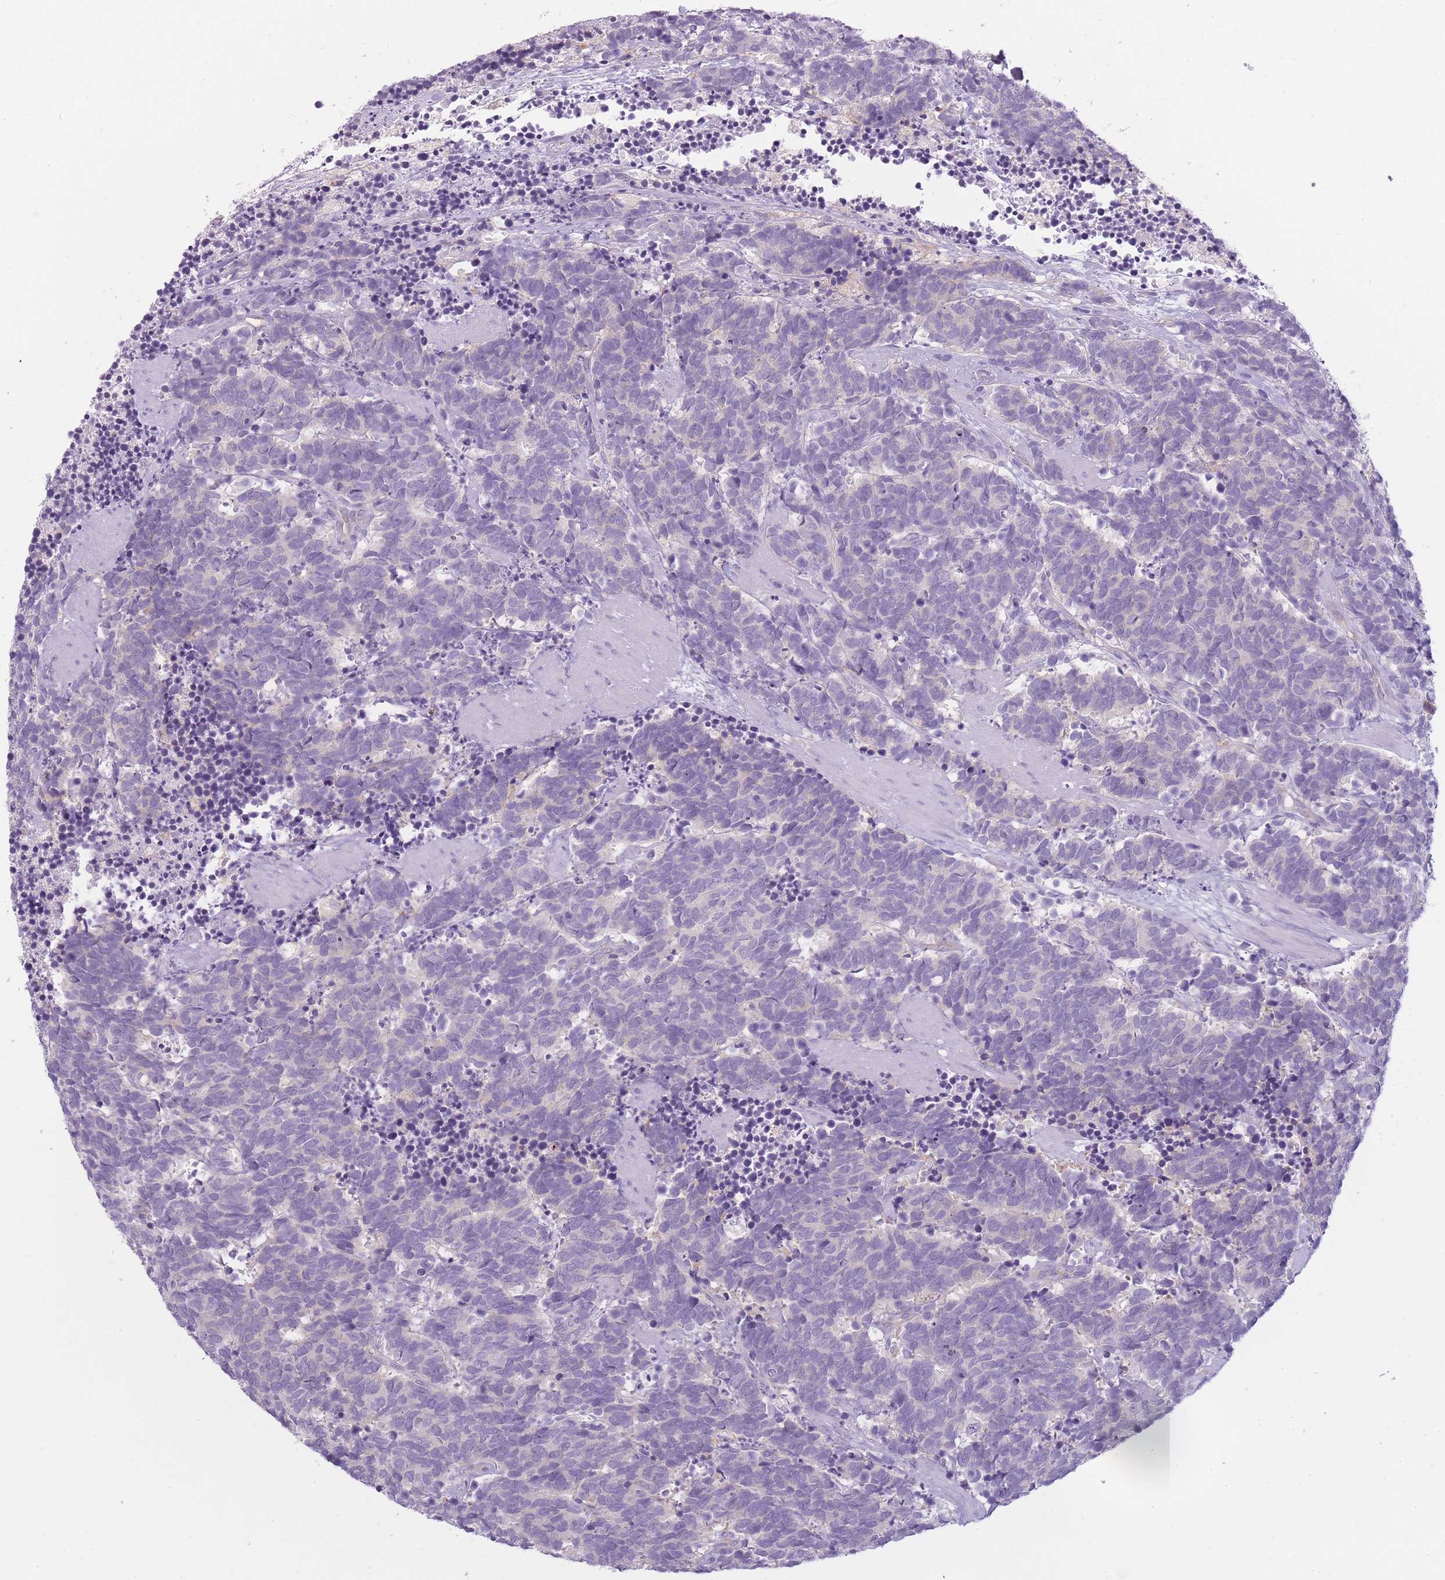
{"staining": {"intensity": "negative", "quantity": "none", "location": "none"}, "tissue": "carcinoid", "cell_type": "Tumor cells", "image_type": "cancer", "snomed": [{"axis": "morphology", "description": "Carcinoma, NOS"}, {"axis": "morphology", "description": "Carcinoid, malignant, NOS"}, {"axis": "topography", "description": "Prostate"}], "caption": "Protein analysis of carcinoid (malignant) reveals no significant positivity in tumor cells. Brightfield microscopy of immunohistochemistry (IHC) stained with DAB (brown) and hematoxylin (blue), captured at high magnification.", "gene": "NDST2", "patient": {"sex": "male", "age": 57}}